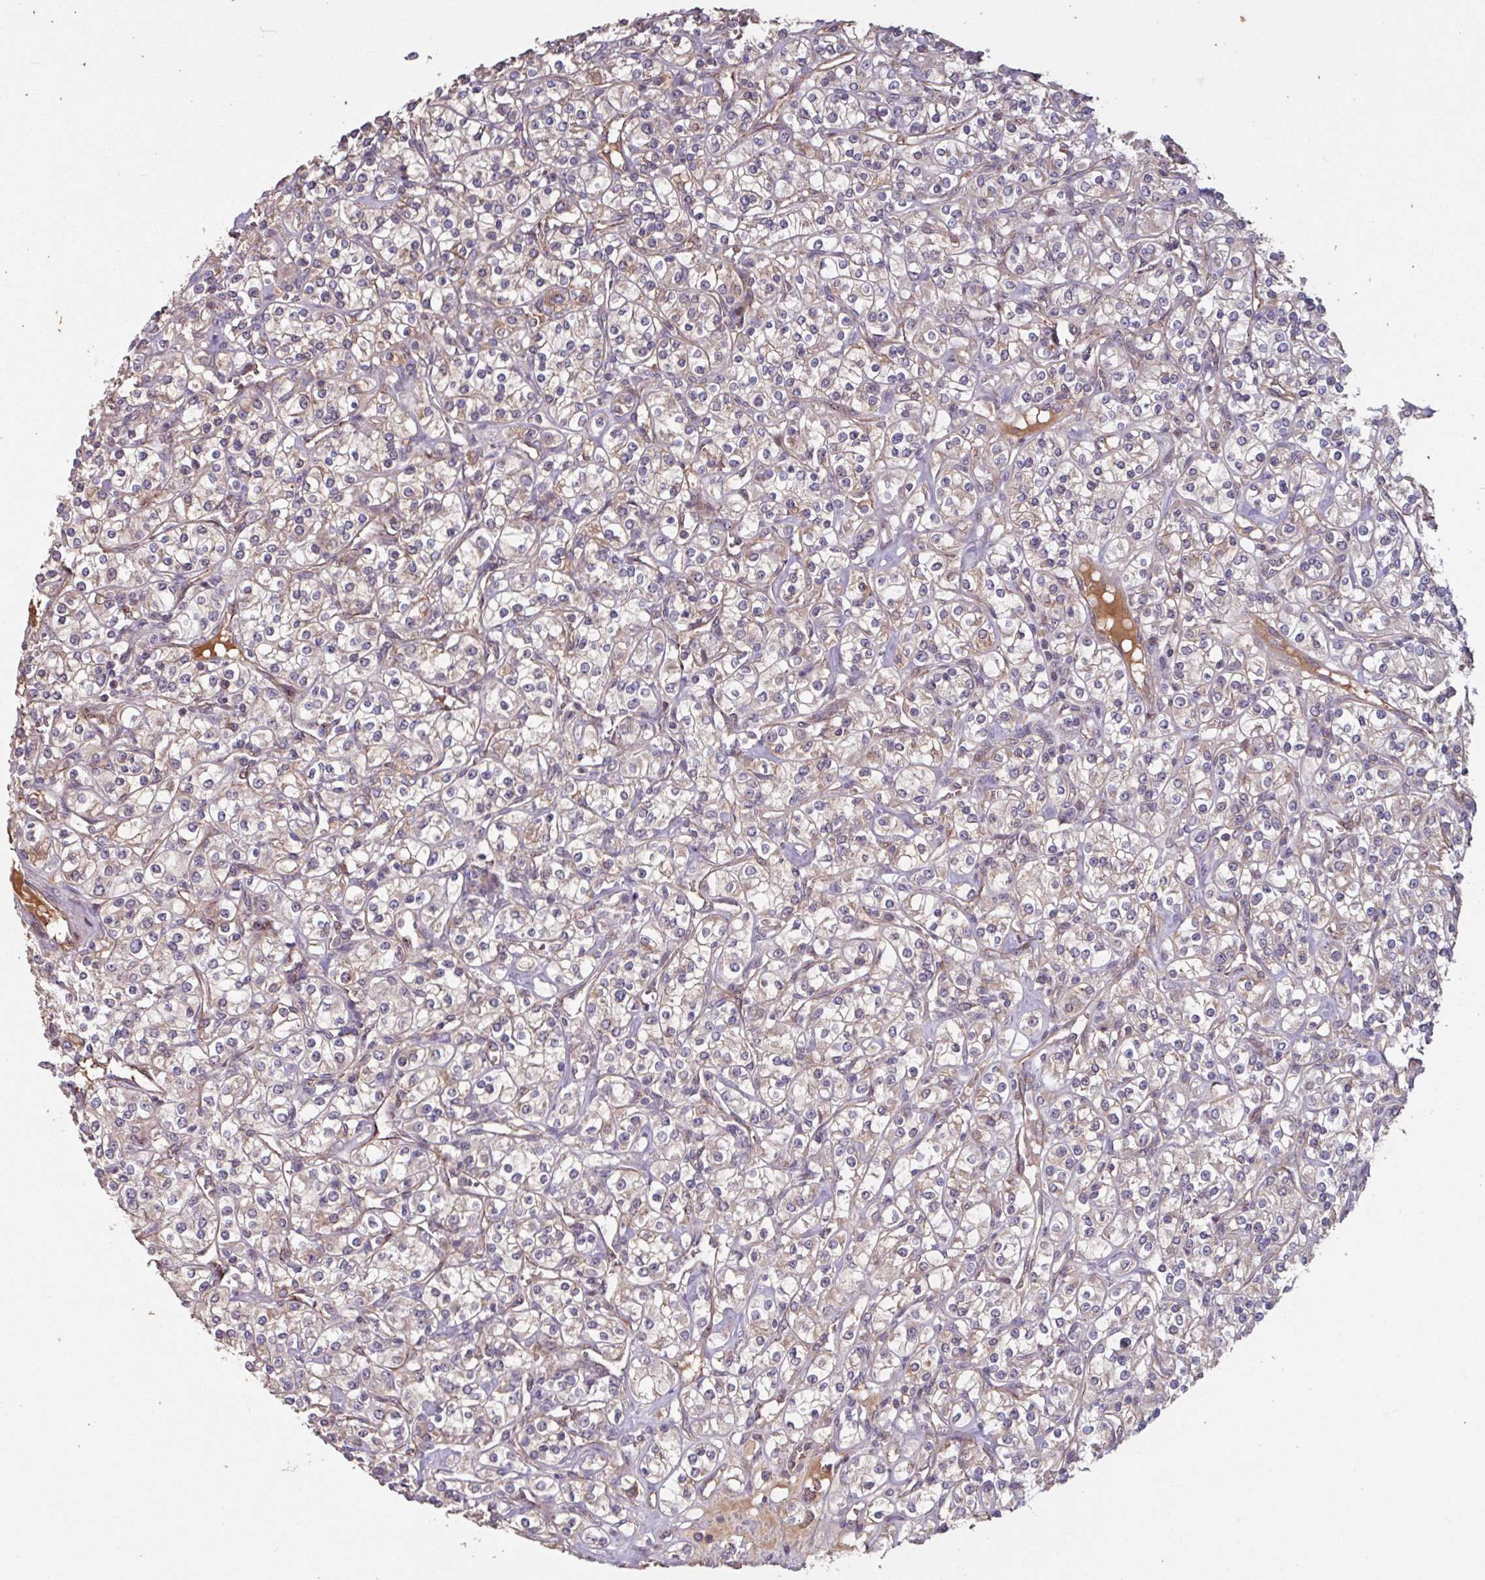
{"staining": {"intensity": "weak", "quantity": ">75%", "location": "cytoplasmic/membranous"}, "tissue": "renal cancer", "cell_type": "Tumor cells", "image_type": "cancer", "snomed": [{"axis": "morphology", "description": "Adenocarcinoma, NOS"}, {"axis": "topography", "description": "Kidney"}], "caption": "This photomicrograph shows IHC staining of renal adenocarcinoma, with low weak cytoplasmic/membranous staining in approximately >75% of tumor cells.", "gene": "TMEM88", "patient": {"sex": "male", "age": 77}}